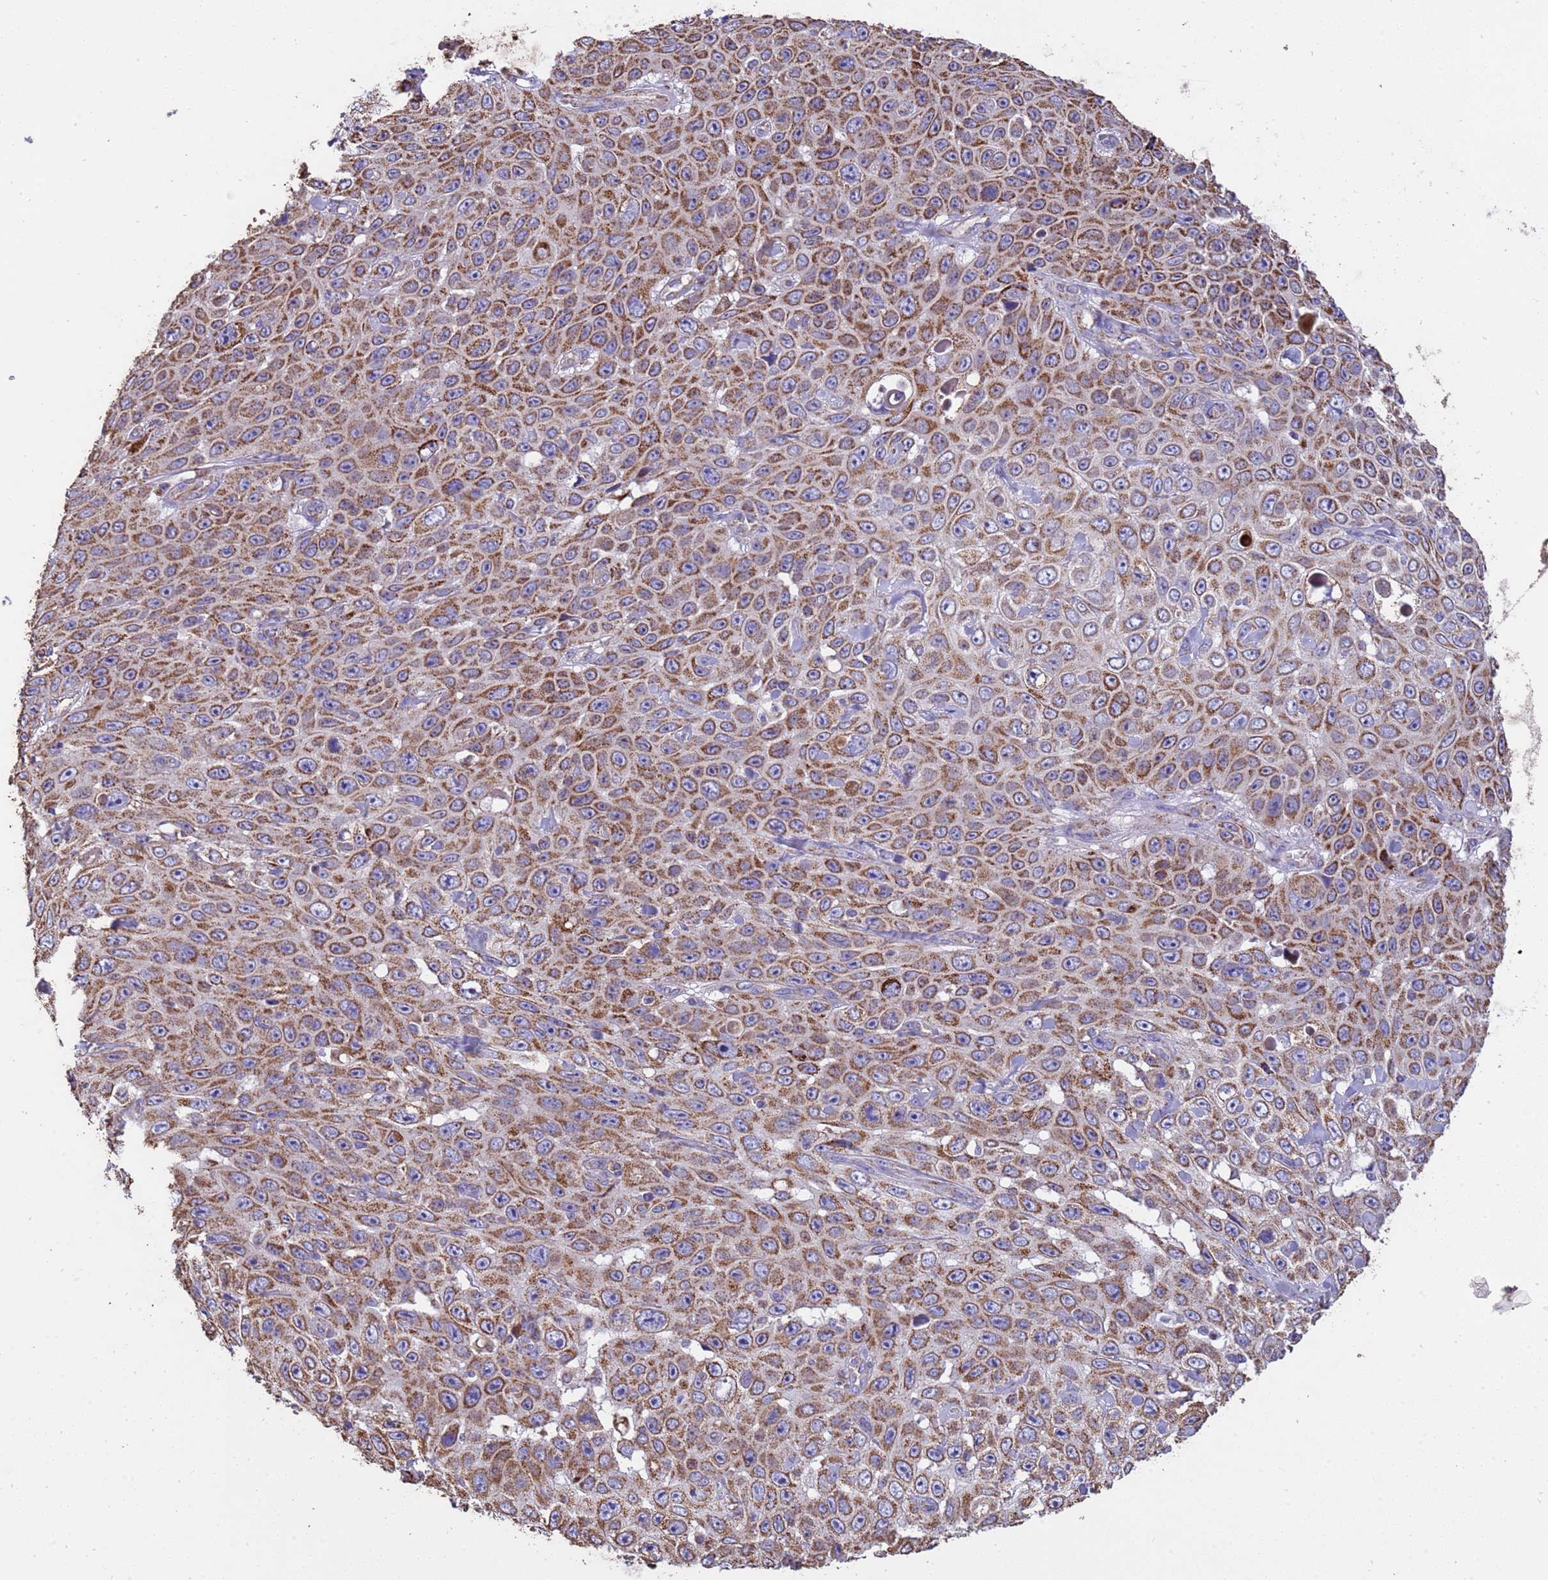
{"staining": {"intensity": "moderate", "quantity": ">75%", "location": "cytoplasmic/membranous"}, "tissue": "skin cancer", "cell_type": "Tumor cells", "image_type": "cancer", "snomed": [{"axis": "morphology", "description": "Squamous cell carcinoma, NOS"}, {"axis": "topography", "description": "Skin"}], "caption": "High-magnification brightfield microscopy of skin cancer stained with DAB (brown) and counterstained with hematoxylin (blue). tumor cells exhibit moderate cytoplasmic/membranous positivity is present in approximately>75% of cells. (DAB (3,3'-diaminobenzidine) IHC, brown staining for protein, blue staining for nuclei).", "gene": "ZNFX1", "patient": {"sex": "male", "age": 82}}